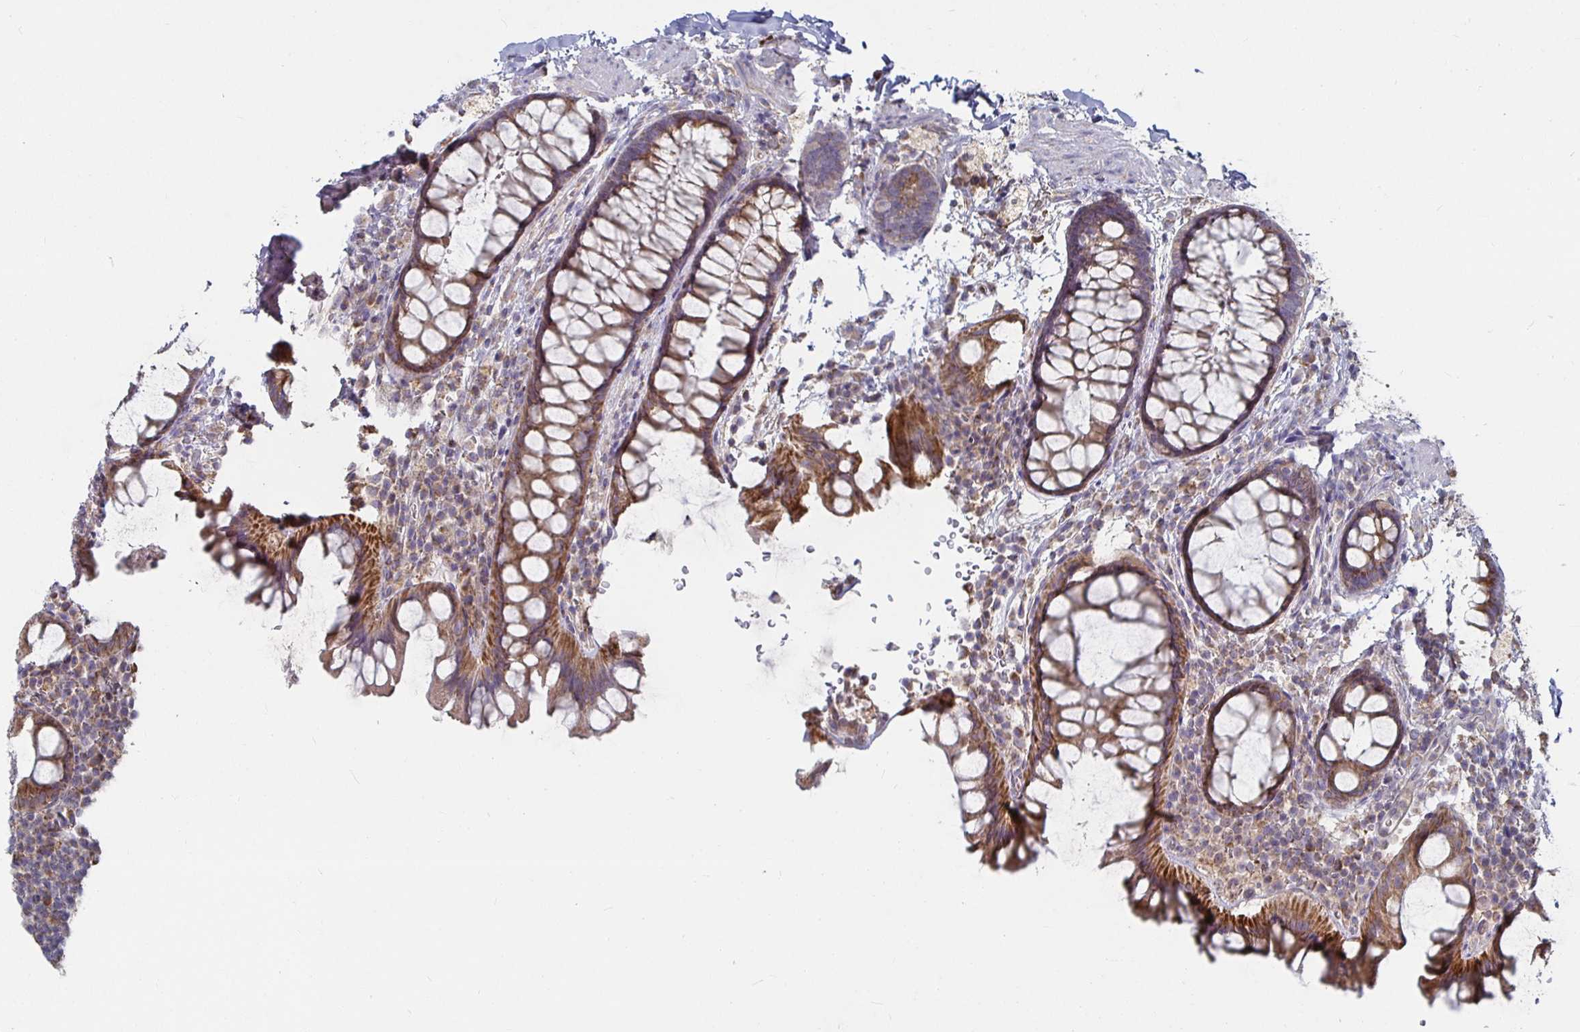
{"staining": {"intensity": "moderate", "quantity": ">75%", "location": "cytoplasmic/membranous"}, "tissue": "rectum", "cell_type": "Glandular cells", "image_type": "normal", "snomed": [{"axis": "morphology", "description": "Normal tissue, NOS"}, {"axis": "topography", "description": "Rectum"}, {"axis": "topography", "description": "Peripheral nerve tissue"}], "caption": "Immunohistochemistry (IHC) histopathology image of benign rectum stained for a protein (brown), which reveals medium levels of moderate cytoplasmic/membranous staining in about >75% of glandular cells.", "gene": "RNF144B", "patient": {"sex": "female", "age": 69}}